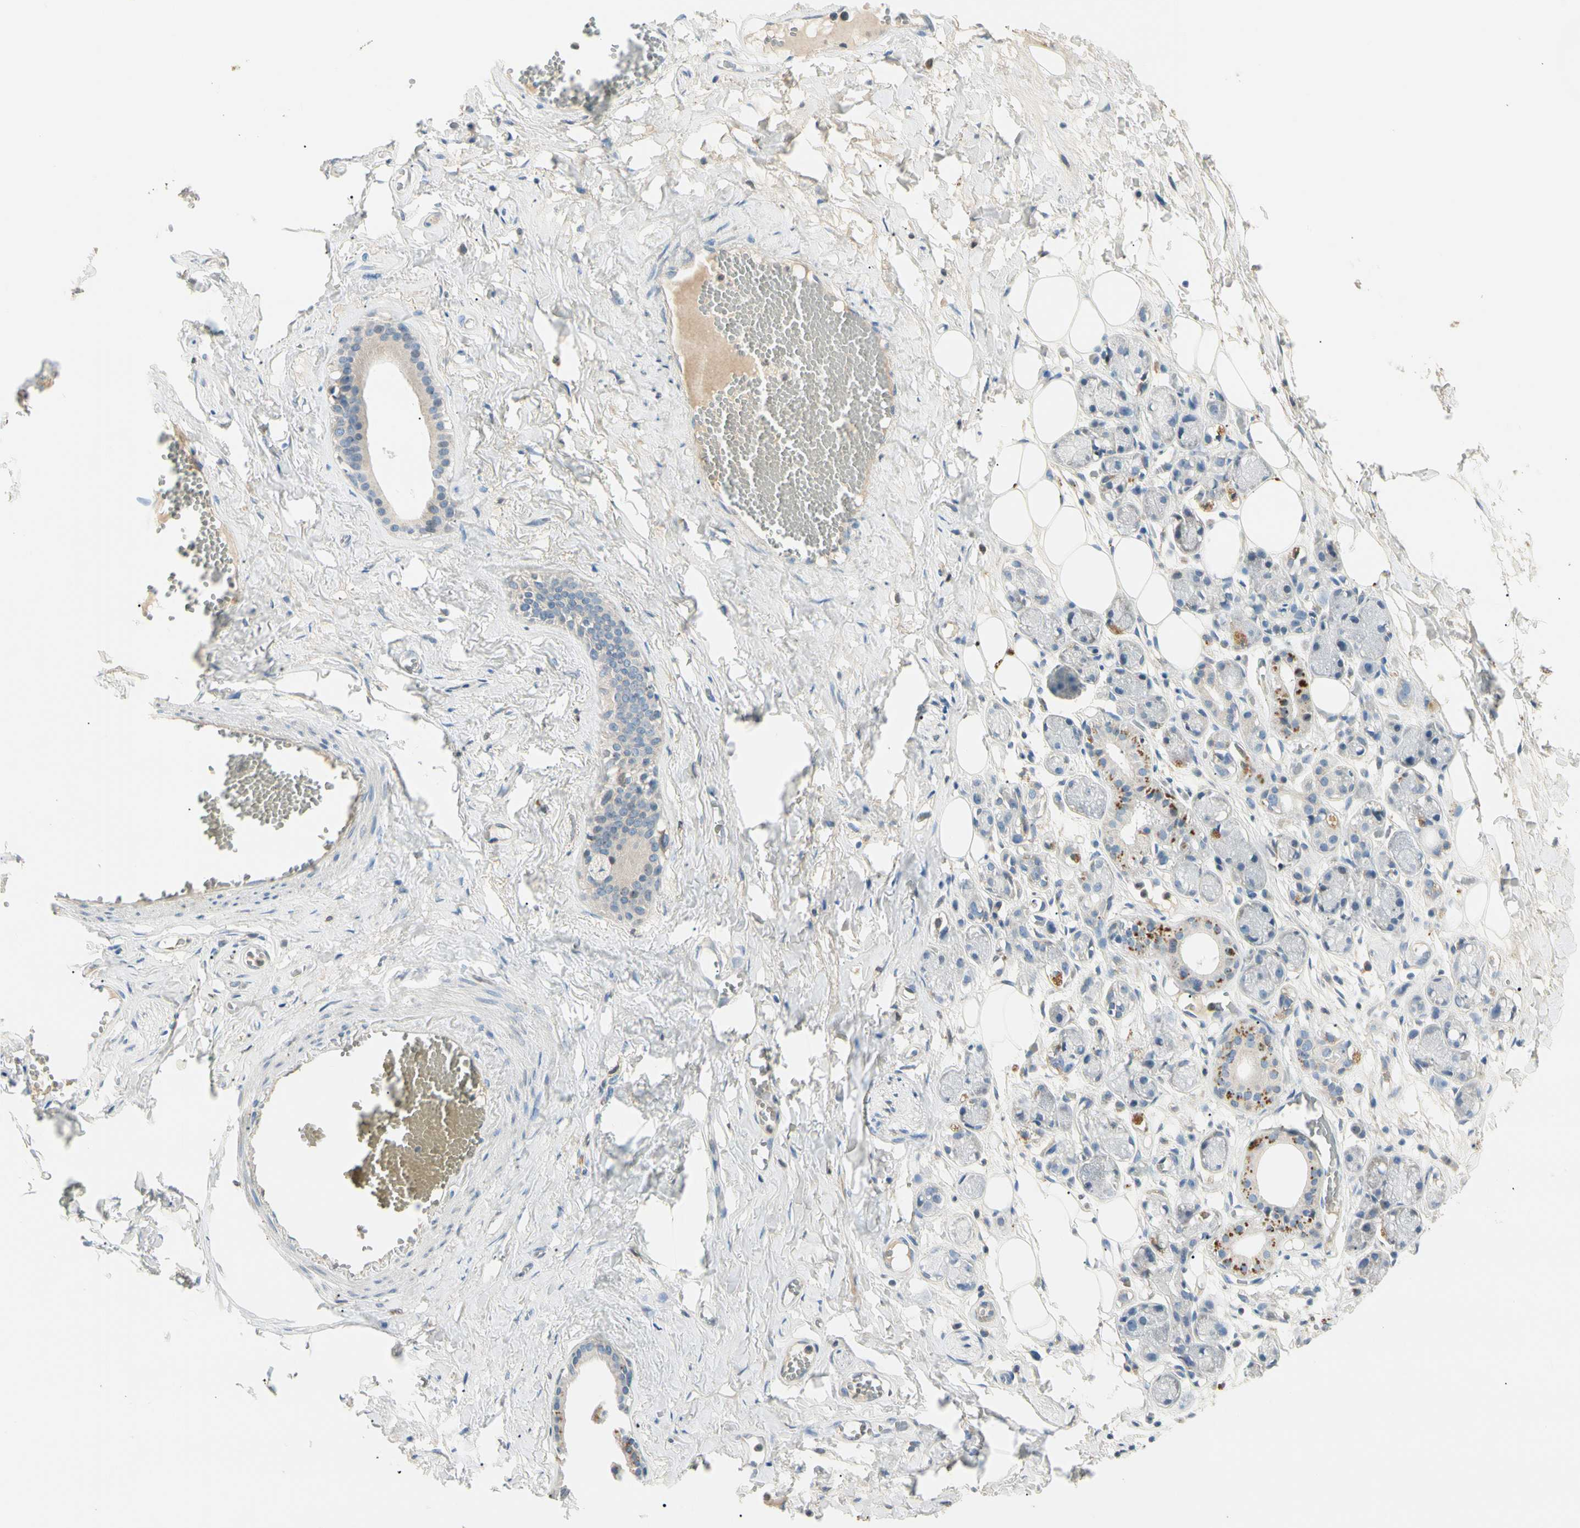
{"staining": {"intensity": "weak", "quantity": ">75%", "location": "cytoplasmic/membranous"}, "tissue": "adipose tissue", "cell_type": "Adipocytes", "image_type": "normal", "snomed": [{"axis": "morphology", "description": "Normal tissue, NOS"}, {"axis": "morphology", "description": "Inflammation, NOS"}, {"axis": "topography", "description": "Vascular tissue"}, {"axis": "topography", "description": "Salivary gland"}], "caption": "Immunohistochemistry photomicrograph of benign adipose tissue: adipose tissue stained using immunohistochemistry (IHC) exhibits low levels of weak protein expression localized specifically in the cytoplasmic/membranous of adipocytes, appearing as a cytoplasmic/membranous brown color.", "gene": "LPCAT2", "patient": {"sex": "female", "age": 75}}